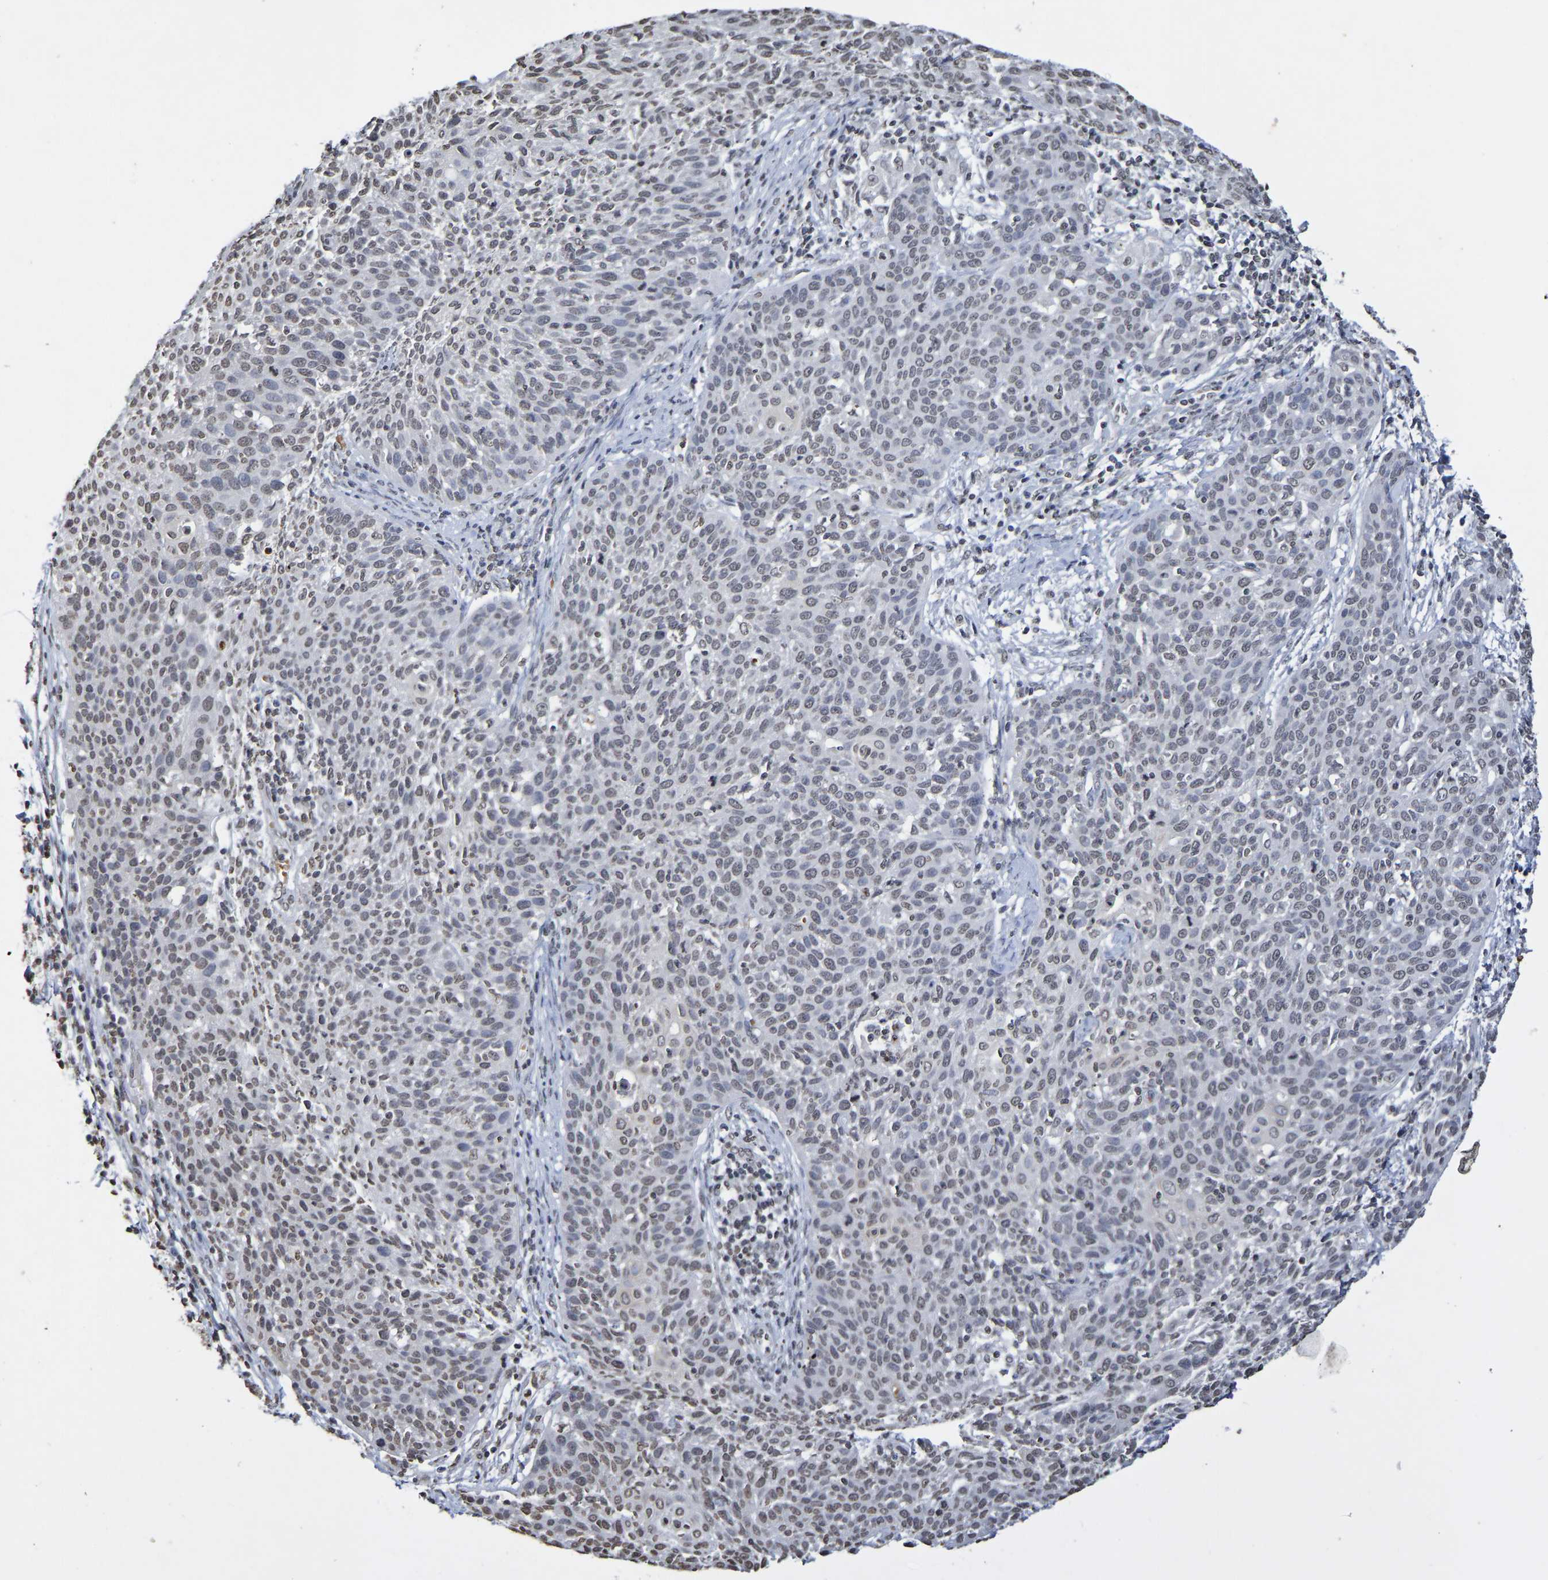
{"staining": {"intensity": "weak", "quantity": "<25%", "location": "nuclear"}, "tissue": "cervical cancer", "cell_type": "Tumor cells", "image_type": "cancer", "snomed": [{"axis": "morphology", "description": "Squamous cell carcinoma, NOS"}, {"axis": "topography", "description": "Cervix"}], "caption": "The immunohistochemistry (IHC) photomicrograph has no significant positivity in tumor cells of cervical cancer (squamous cell carcinoma) tissue.", "gene": "ATF4", "patient": {"sex": "female", "age": 38}}